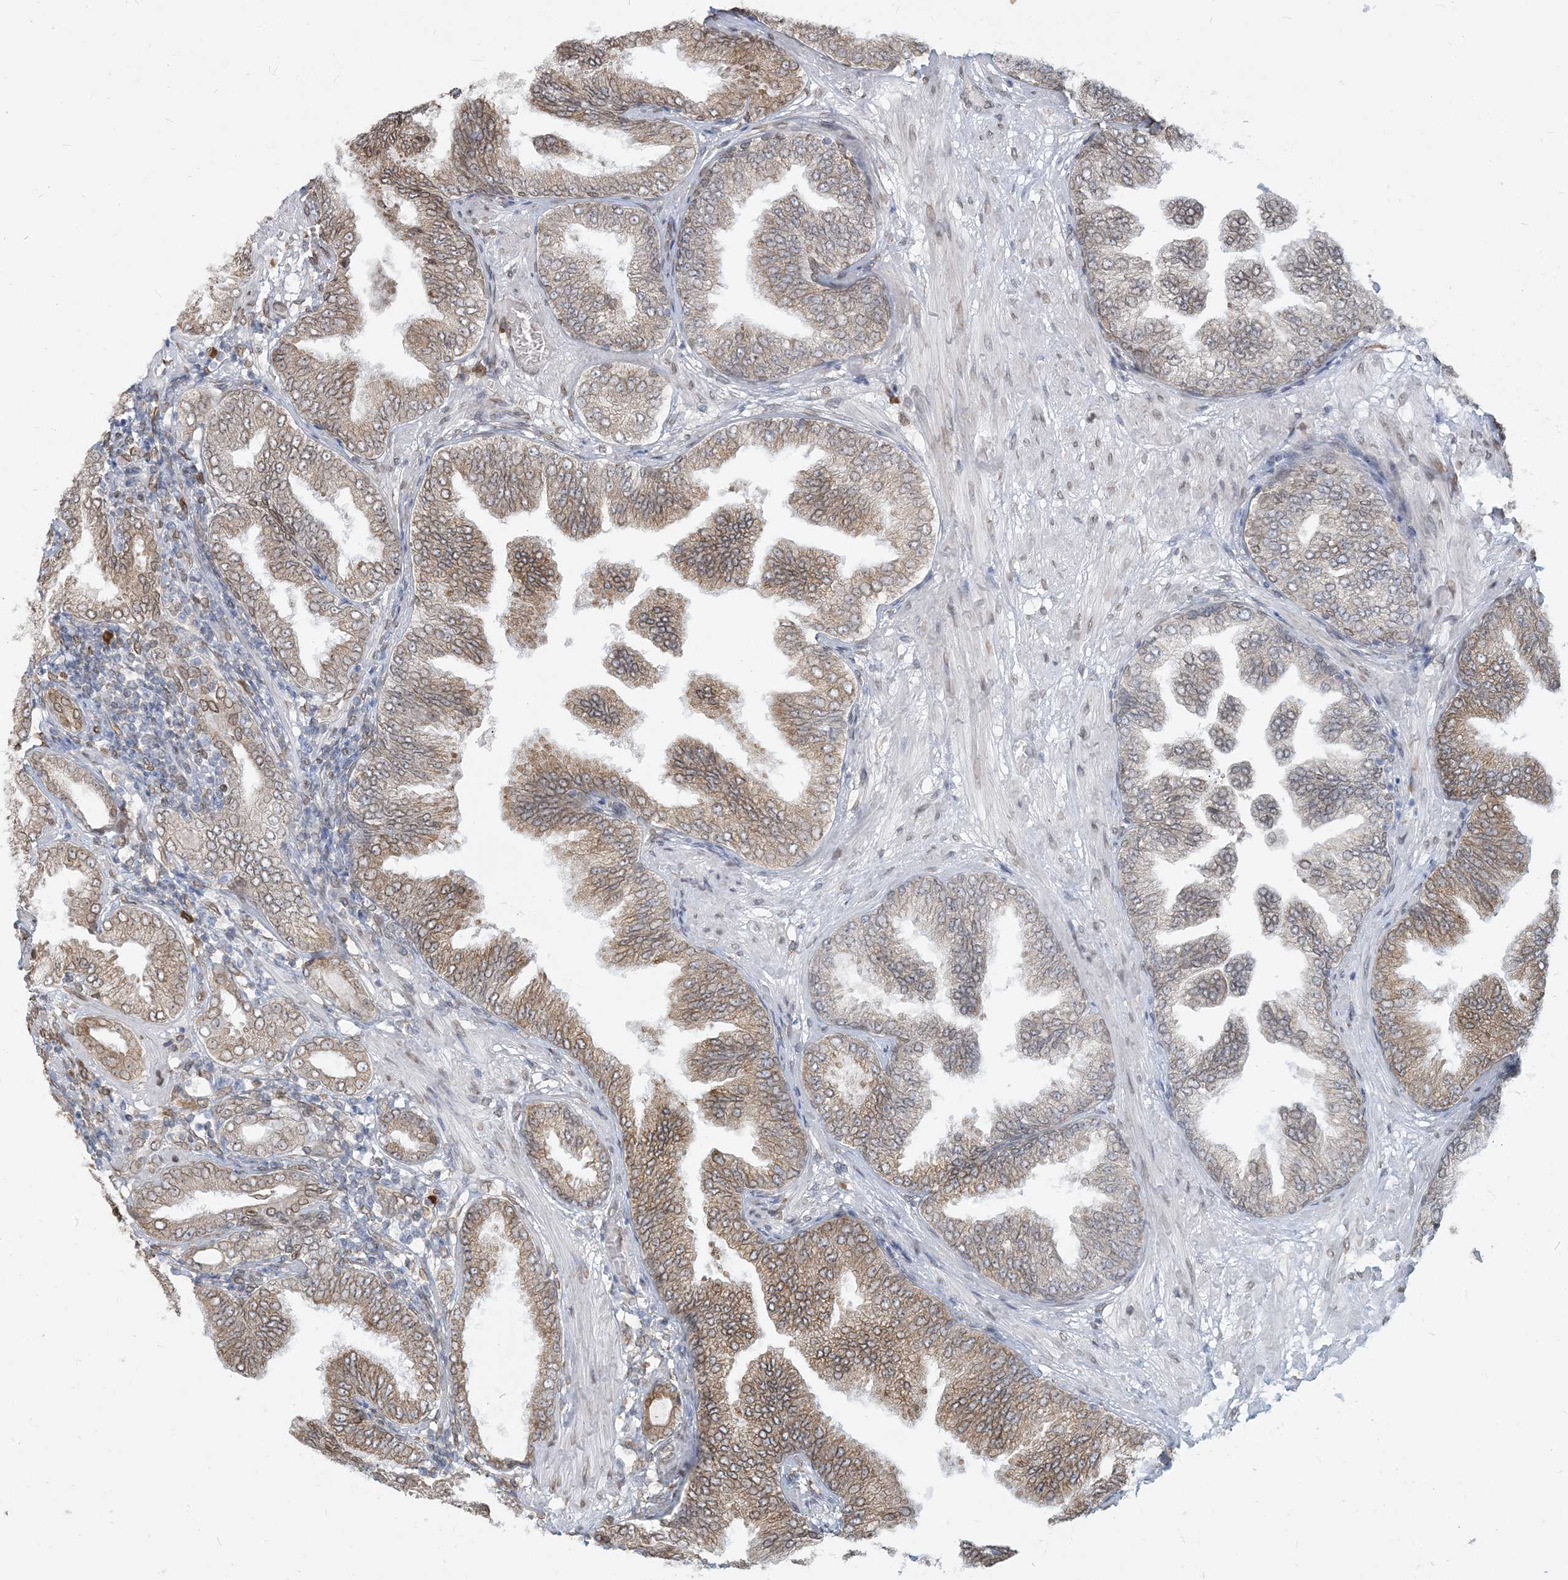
{"staining": {"intensity": "weak", "quantity": "25%-75%", "location": "cytoplasmic/membranous"}, "tissue": "prostate cancer", "cell_type": "Tumor cells", "image_type": "cancer", "snomed": [{"axis": "morphology", "description": "Adenocarcinoma, Low grade"}, {"axis": "topography", "description": "Prostate"}], "caption": "A micrograph of human prostate cancer (low-grade adenocarcinoma) stained for a protein demonstrates weak cytoplasmic/membranous brown staining in tumor cells.", "gene": "WWP1", "patient": {"sex": "male", "age": 63}}